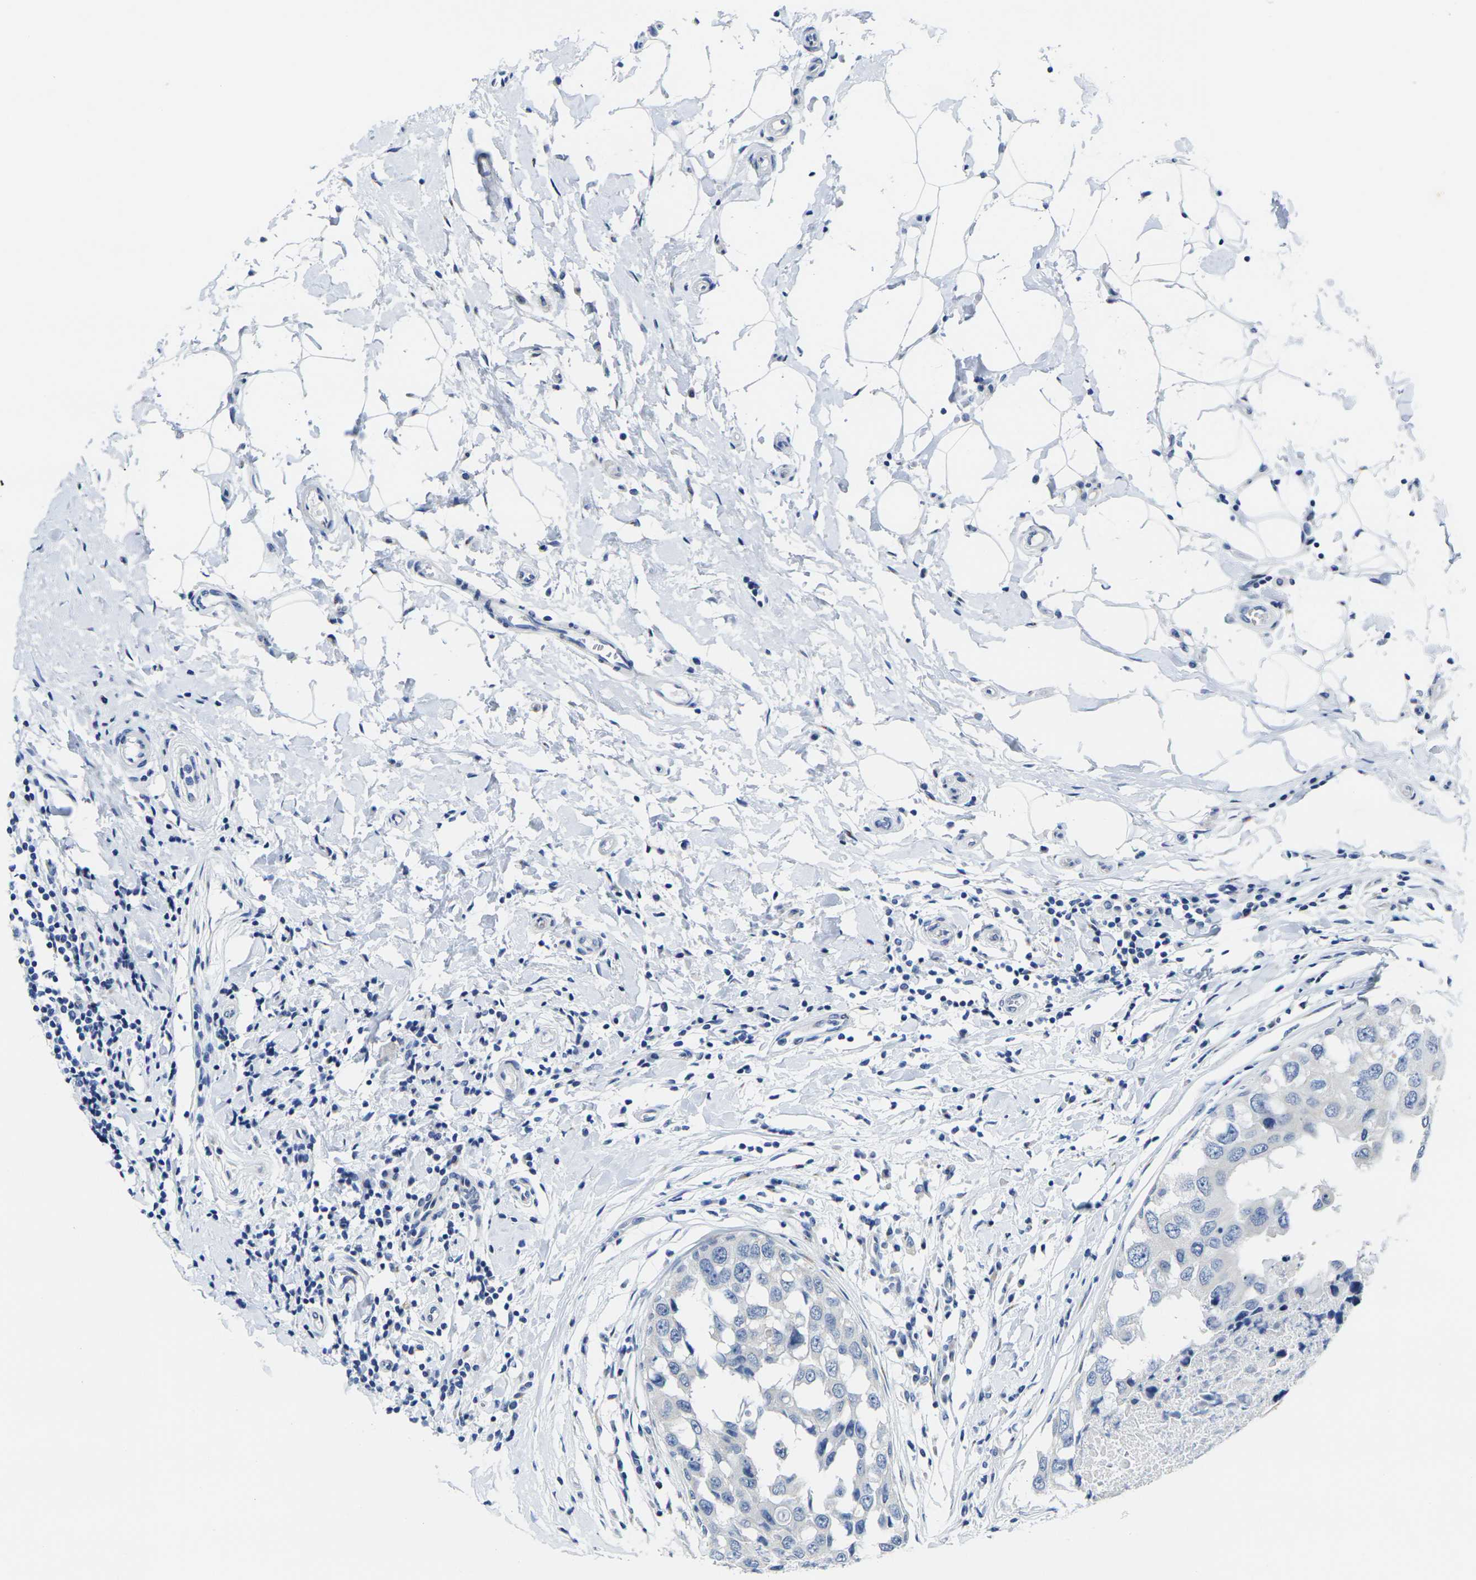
{"staining": {"intensity": "negative", "quantity": "none", "location": "none"}, "tissue": "breast cancer", "cell_type": "Tumor cells", "image_type": "cancer", "snomed": [{"axis": "morphology", "description": "Duct carcinoma"}, {"axis": "topography", "description": "Breast"}], "caption": "Human breast infiltrating ductal carcinoma stained for a protein using immunohistochemistry displays no staining in tumor cells.", "gene": "CRK", "patient": {"sex": "female", "age": 27}}